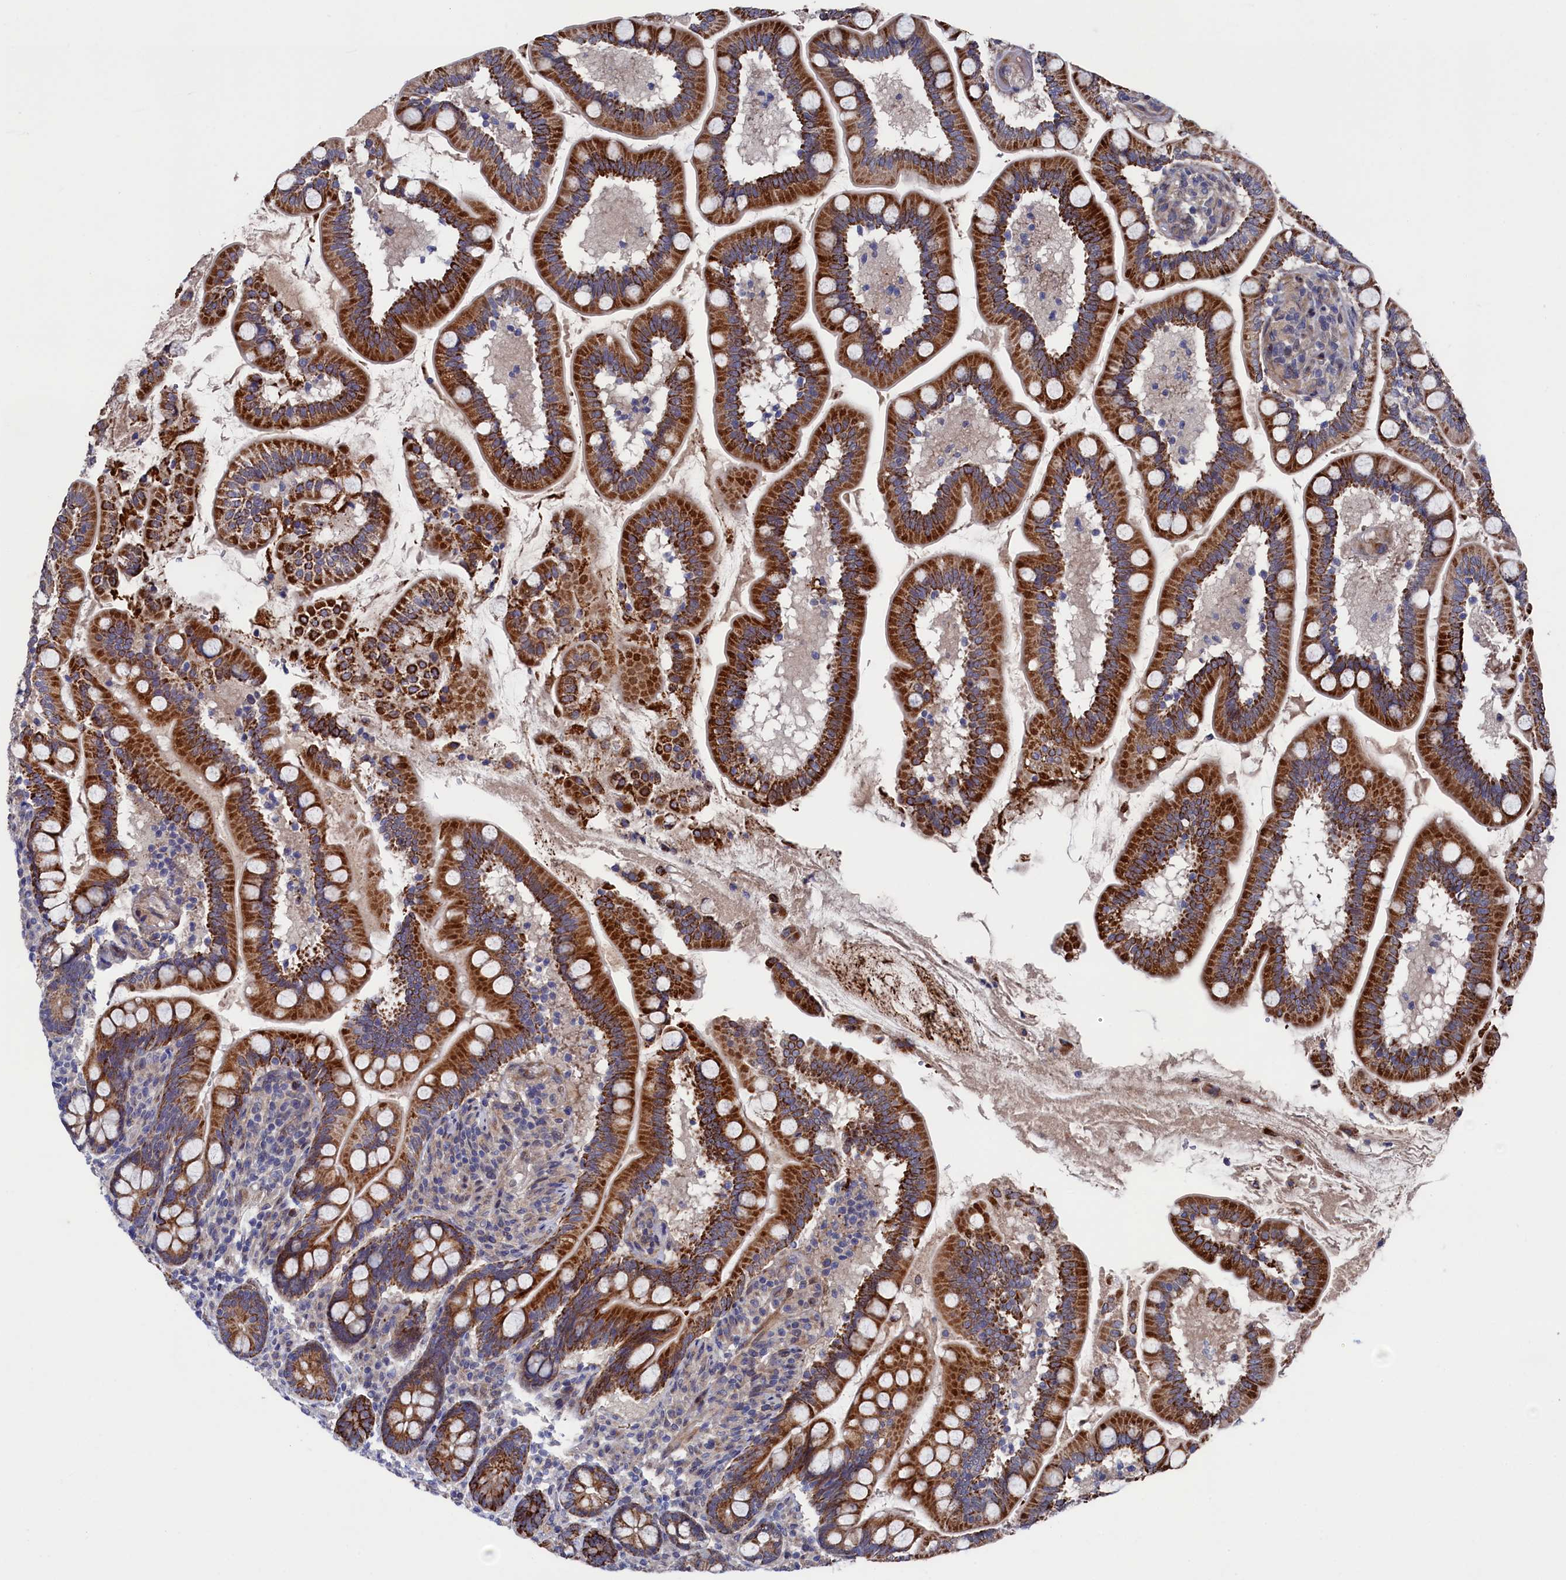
{"staining": {"intensity": "strong", "quantity": ">75%", "location": "cytoplasmic/membranous"}, "tissue": "small intestine", "cell_type": "Glandular cells", "image_type": "normal", "snomed": [{"axis": "morphology", "description": "Normal tissue, NOS"}, {"axis": "topography", "description": "Small intestine"}], "caption": "Glandular cells demonstrate high levels of strong cytoplasmic/membranous expression in approximately >75% of cells in normal small intestine. The staining is performed using DAB (3,3'-diaminobenzidine) brown chromogen to label protein expression. The nuclei are counter-stained blue using hematoxylin.", "gene": "ZNF891", "patient": {"sex": "female", "age": 64}}